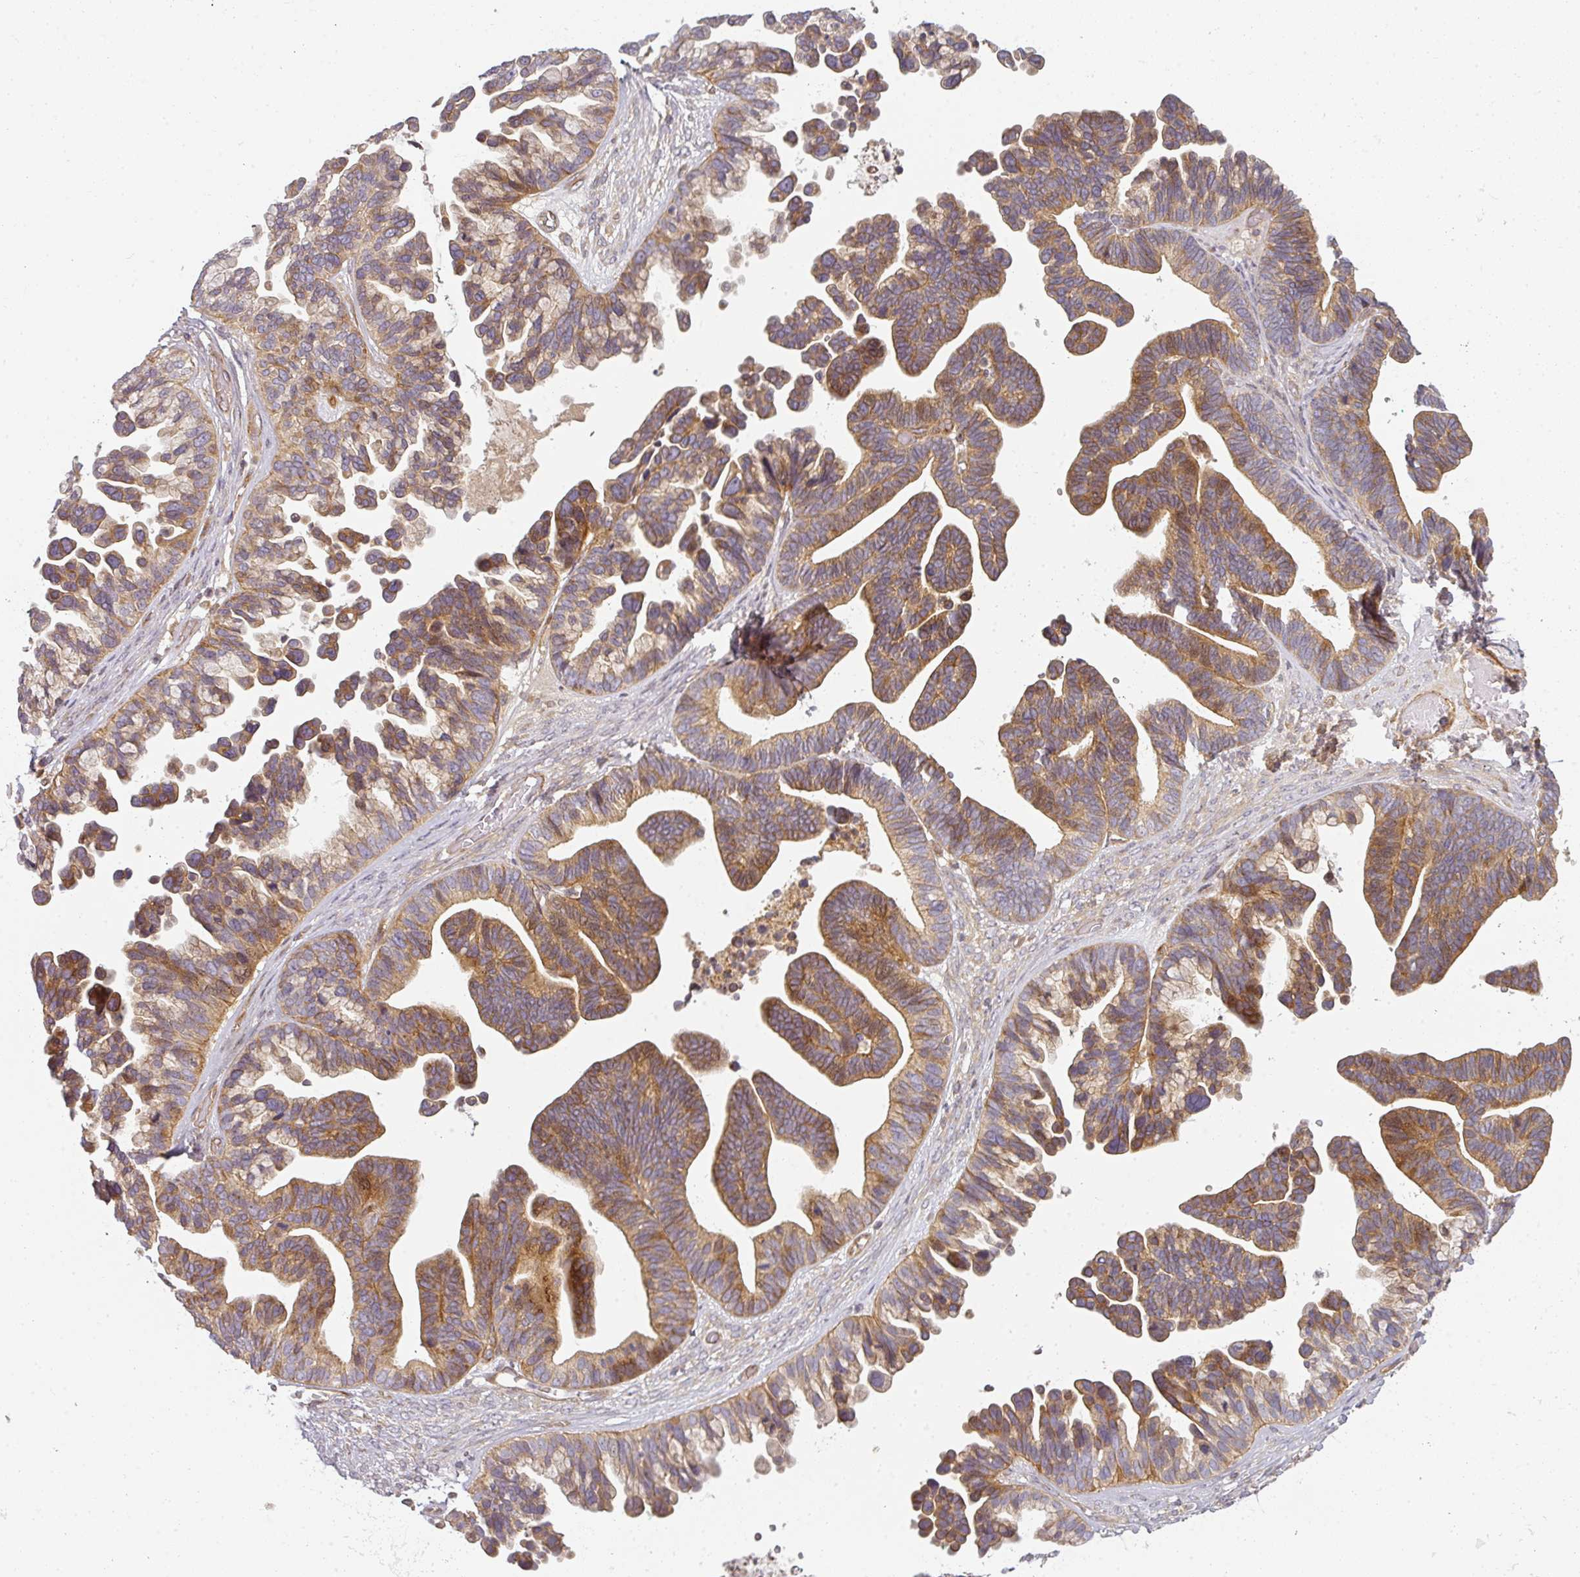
{"staining": {"intensity": "moderate", "quantity": ">75%", "location": "cytoplasmic/membranous"}, "tissue": "ovarian cancer", "cell_type": "Tumor cells", "image_type": "cancer", "snomed": [{"axis": "morphology", "description": "Cystadenocarcinoma, serous, NOS"}, {"axis": "topography", "description": "Ovary"}], "caption": "Serous cystadenocarcinoma (ovarian) stained with IHC demonstrates moderate cytoplasmic/membranous positivity in approximately >75% of tumor cells. (IHC, brightfield microscopy, high magnification).", "gene": "CNOT1", "patient": {"sex": "female", "age": 56}}